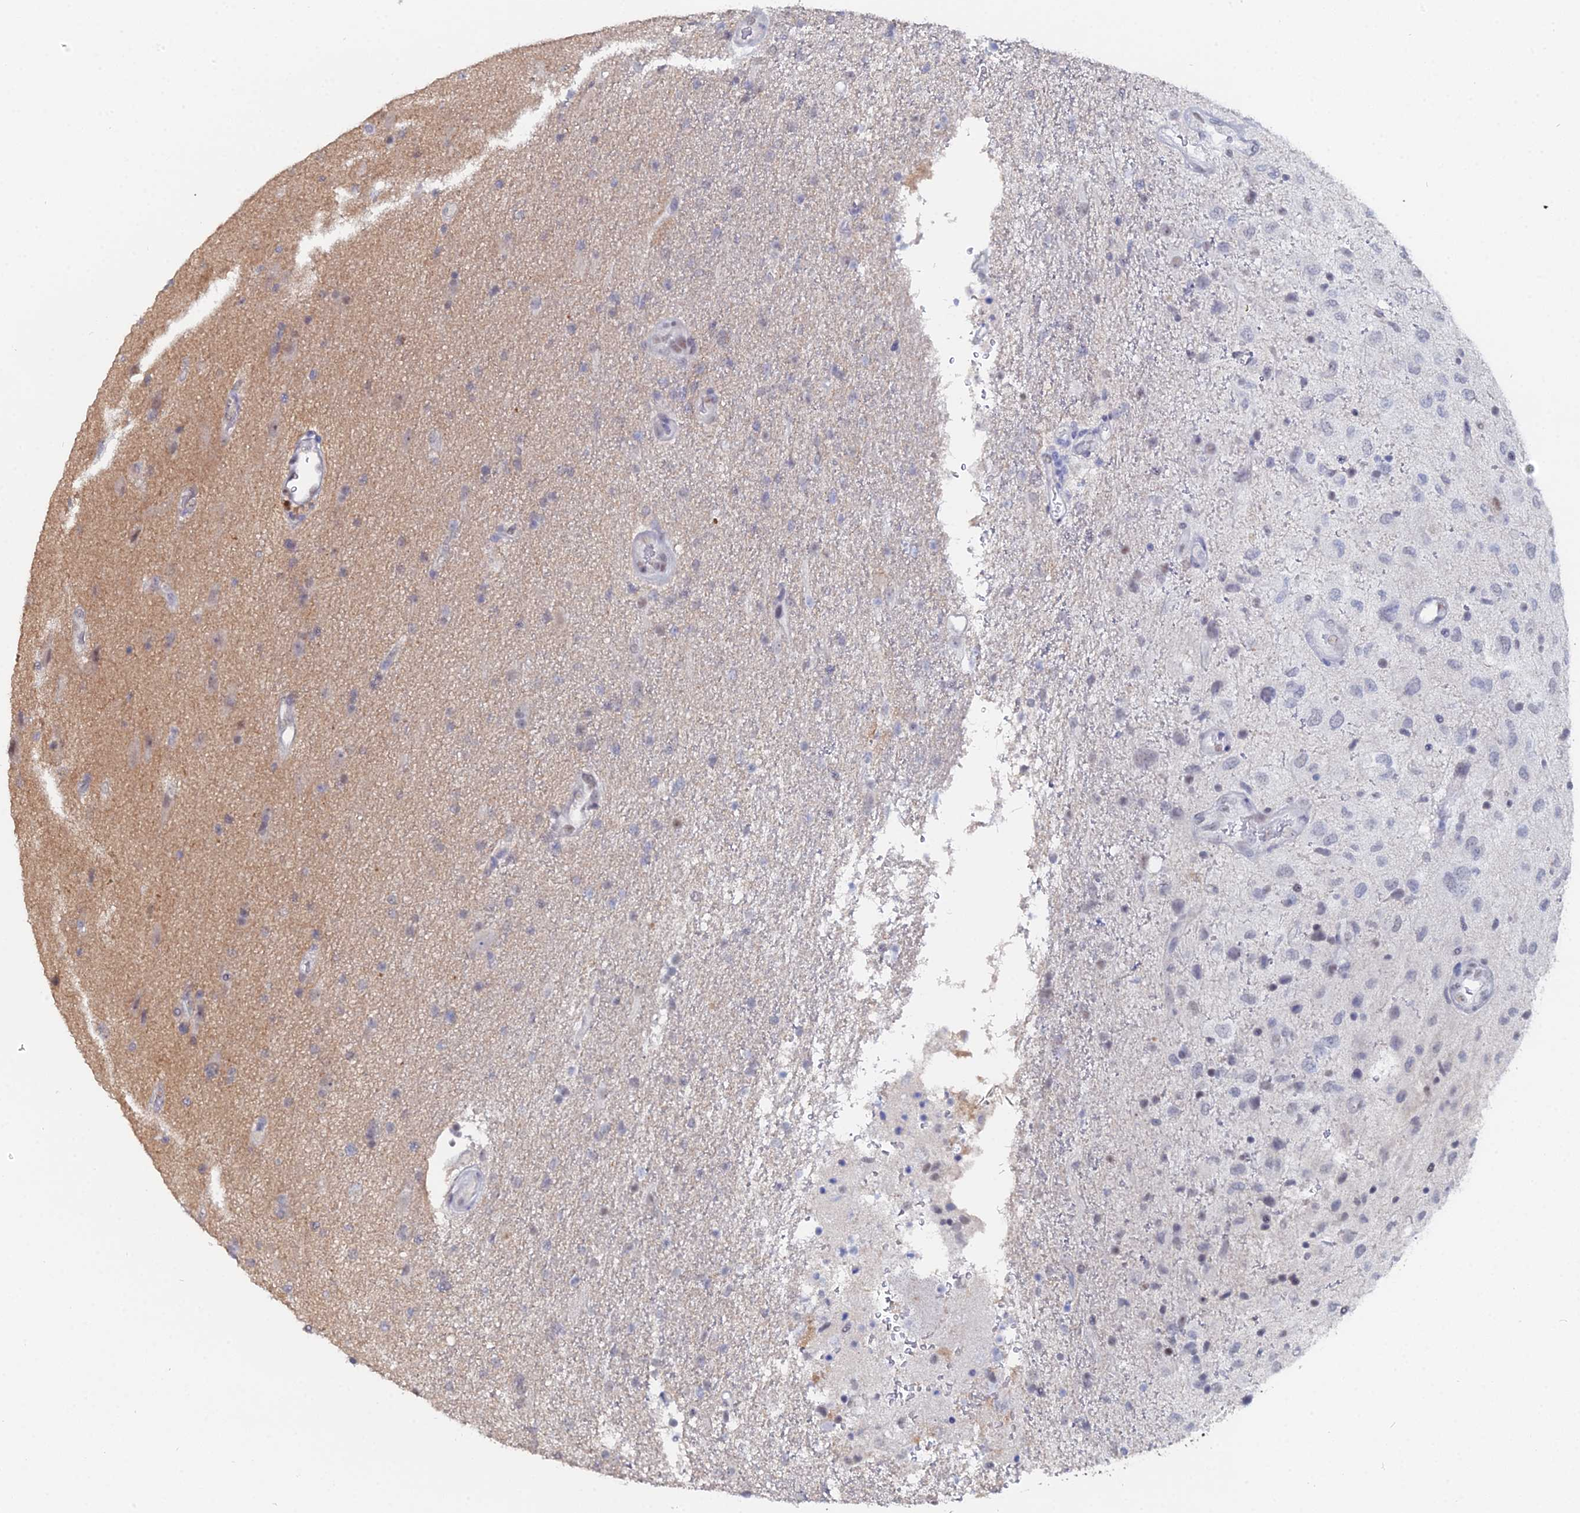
{"staining": {"intensity": "negative", "quantity": "none", "location": "none"}, "tissue": "glioma", "cell_type": "Tumor cells", "image_type": "cancer", "snomed": [{"axis": "morphology", "description": "Glioma, malignant, Low grade"}, {"axis": "topography", "description": "Brain"}], "caption": "This is an immunohistochemistry (IHC) histopathology image of malignant glioma (low-grade). There is no expression in tumor cells.", "gene": "THAP4", "patient": {"sex": "male", "age": 66}}